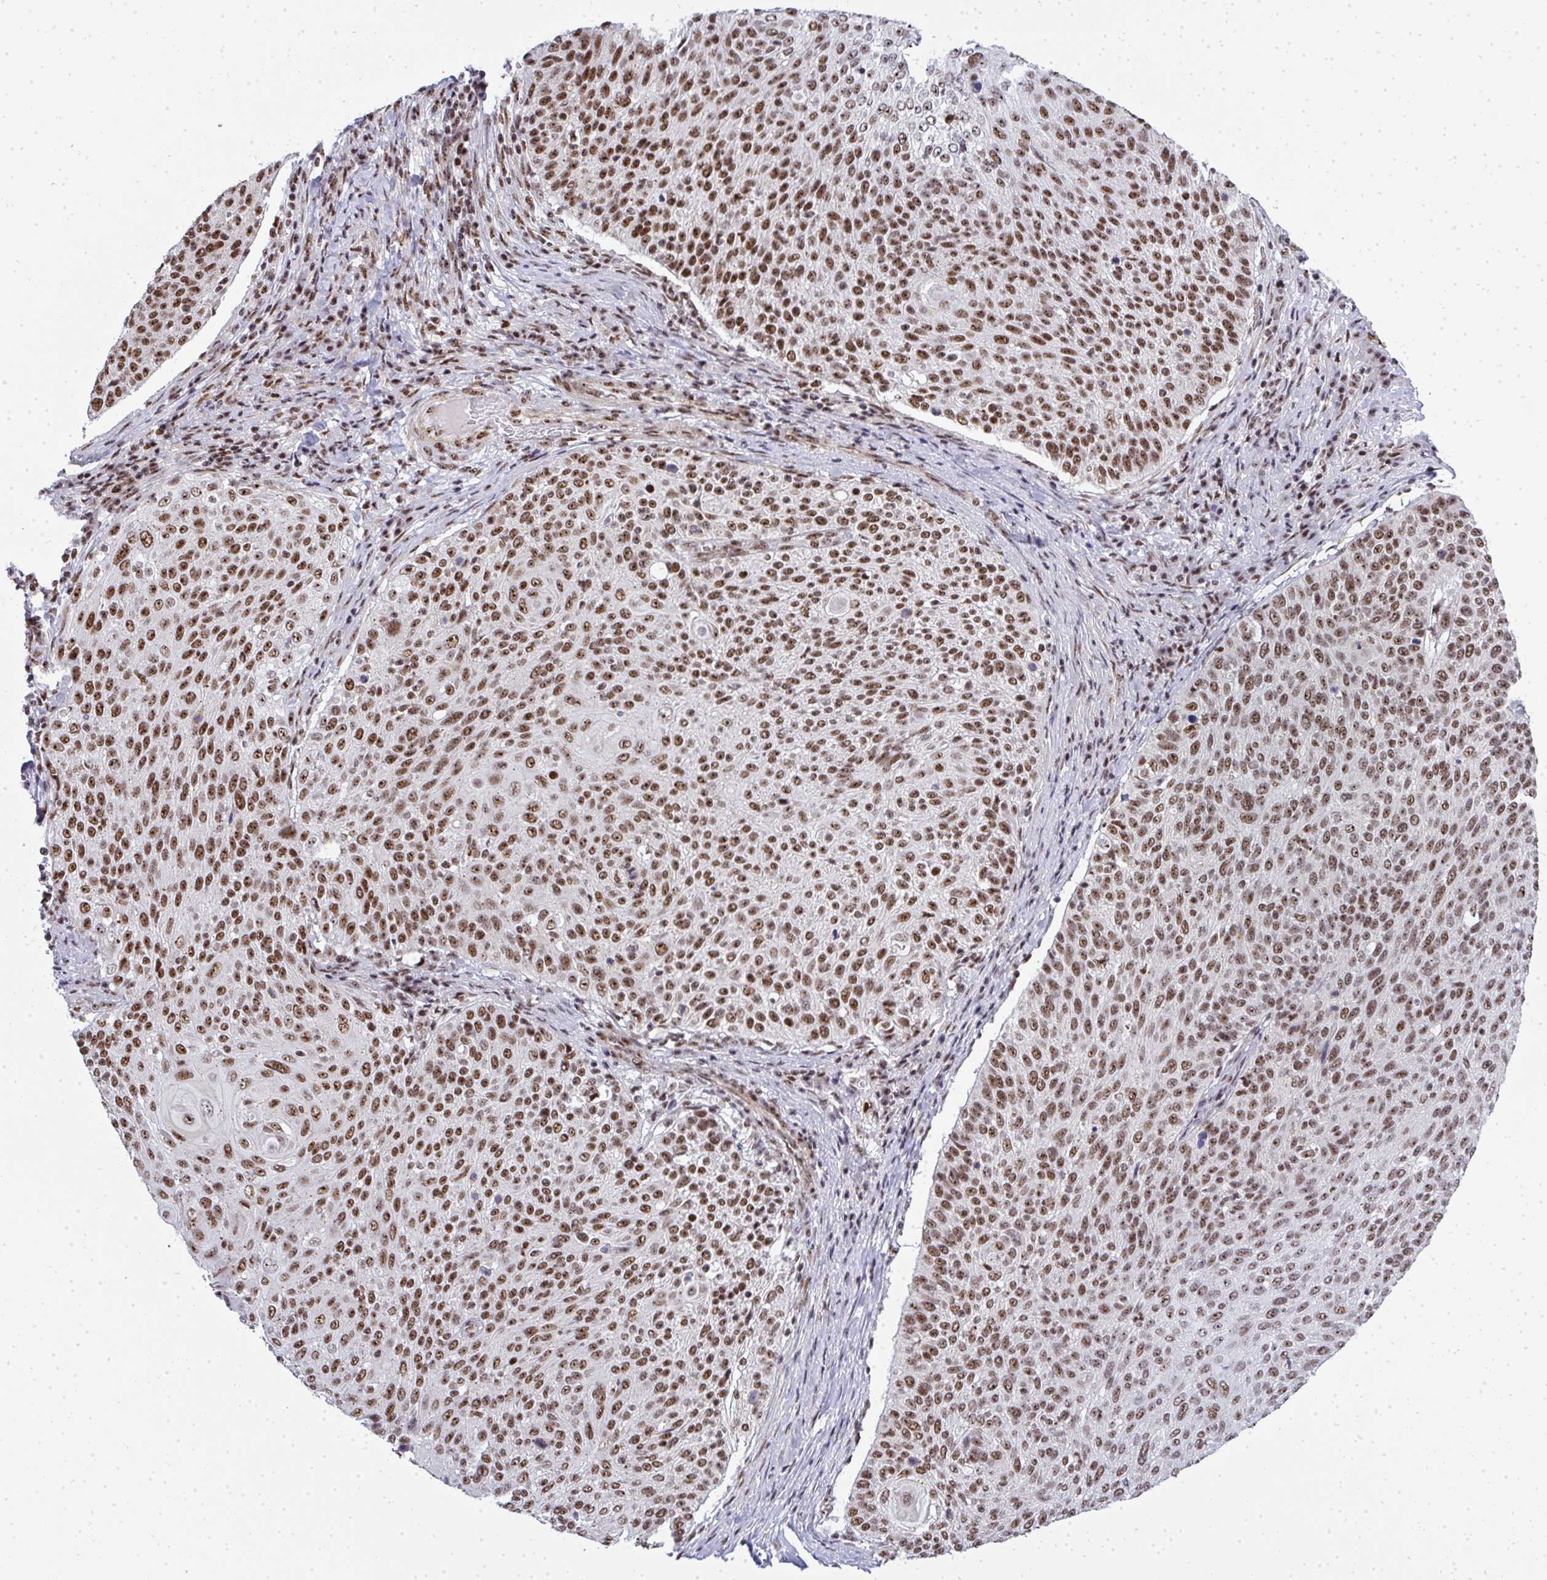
{"staining": {"intensity": "moderate", "quantity": ">75%", "location": "nuclear"}, "tissue": "cervical cancer", "cell_type": "Tumor cells", "image_type": "cancer", "snomed": [{"axis": "morphology", "description": "Squamous cell carcinoma, NOS"}, {"axis": "topography", "description": "Cervix"}], "caption": "Cervical cancer (squamous cell carcinoma) stained with DAB IHC exhibits medium levels of moderate nuclear positivity in about >75% of tumor cells.", "gene": "SIRT7", "patient": {"sex": "female", "age": 31}}